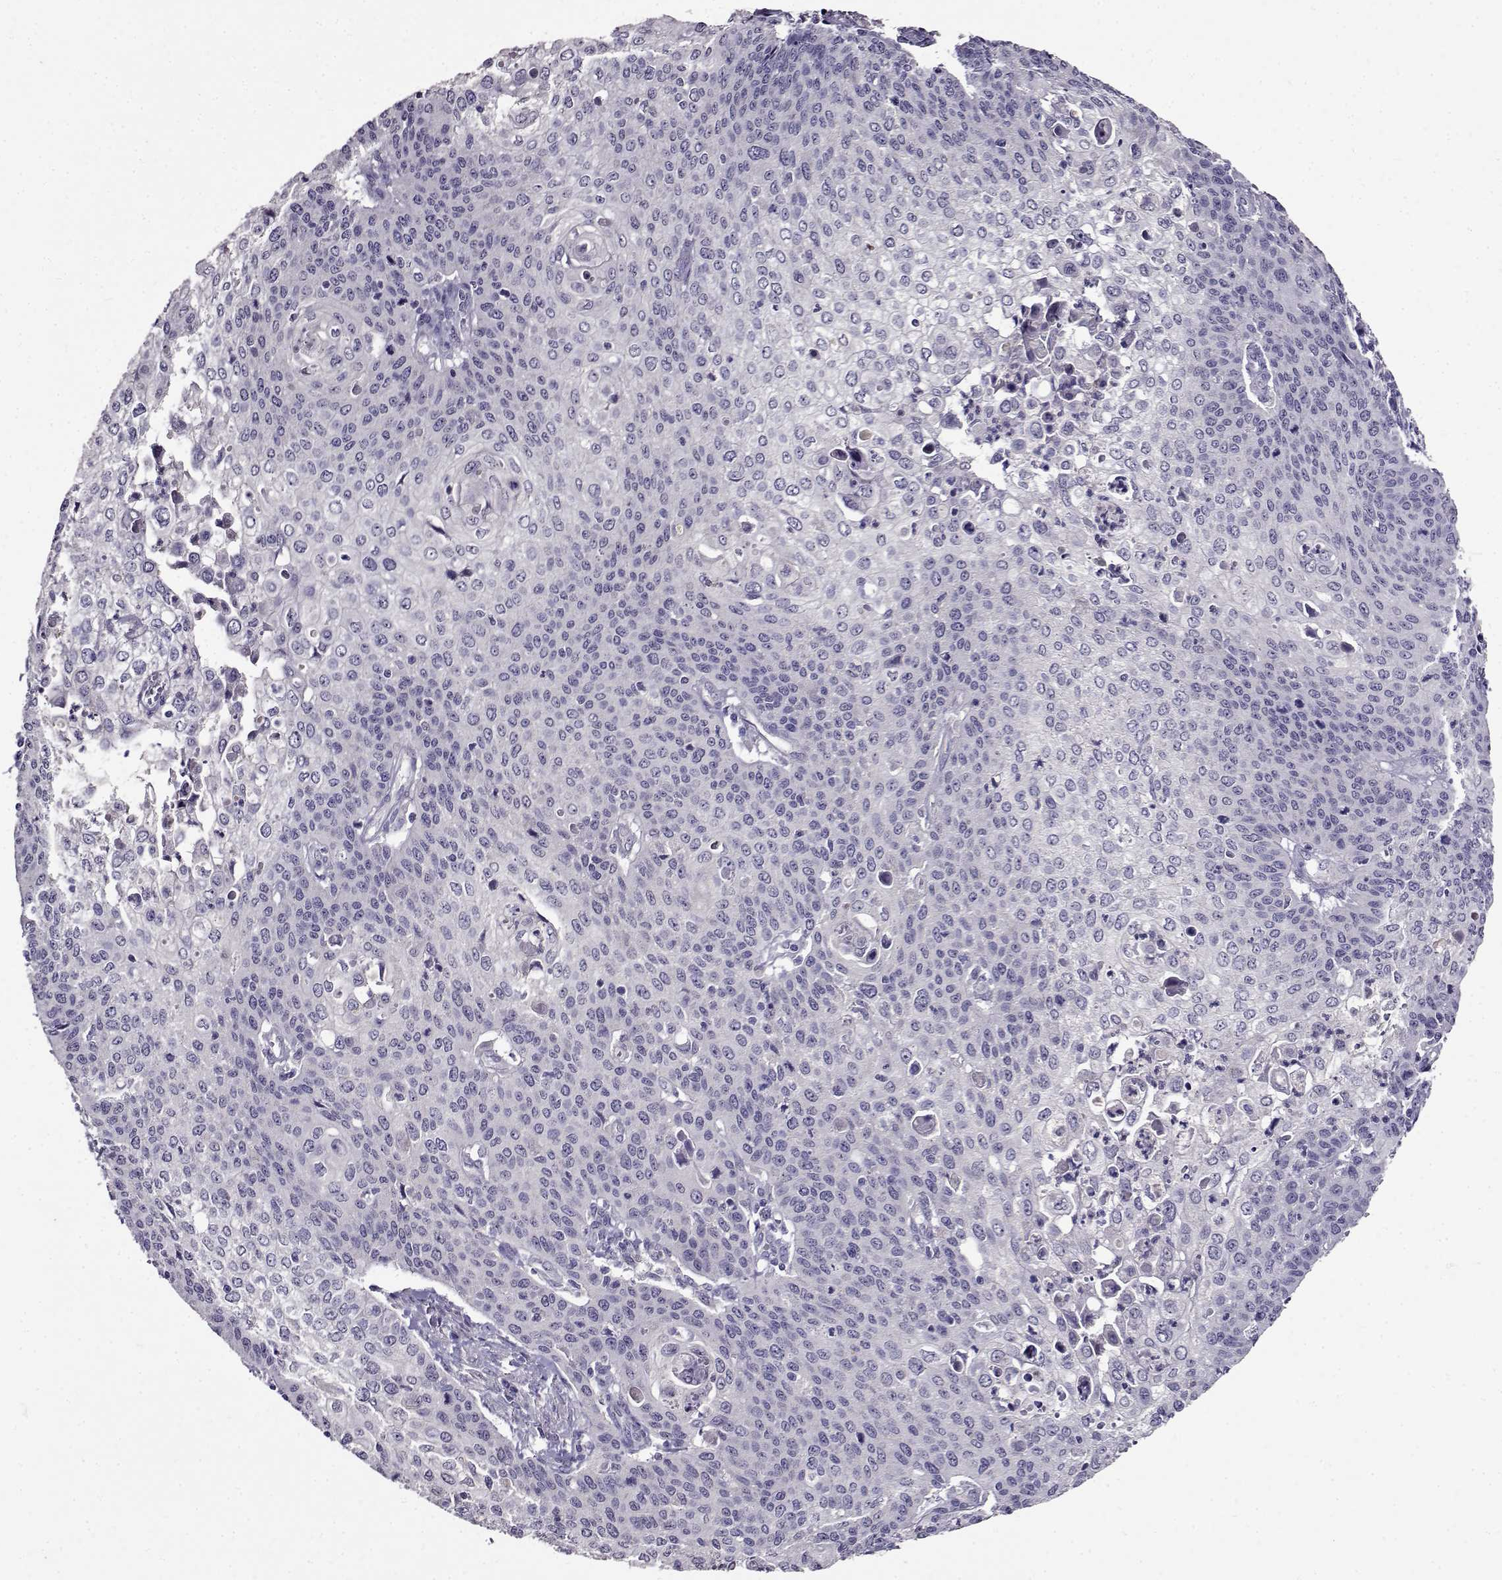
{"staining": {"intensity": "negative", "quantity": "none", "location": "none"}, "tissue": "cervical cancer", "cell_type": "Tumor cells", "image_type": "cancer", "snomed": [{"axis": "morphology", "description": "Squamous cell carcinoma, NOS"}, {"axis": "topography", "description": "Cervix"}], "caption": "Image shows no protein expression in tumor cells of squamous cell carcinoma (cervical) tissue. (IHC, brightfield microscopy, high magnification).", "gene": "PAEP", "patient": {"sex": "female", "age": 65}}